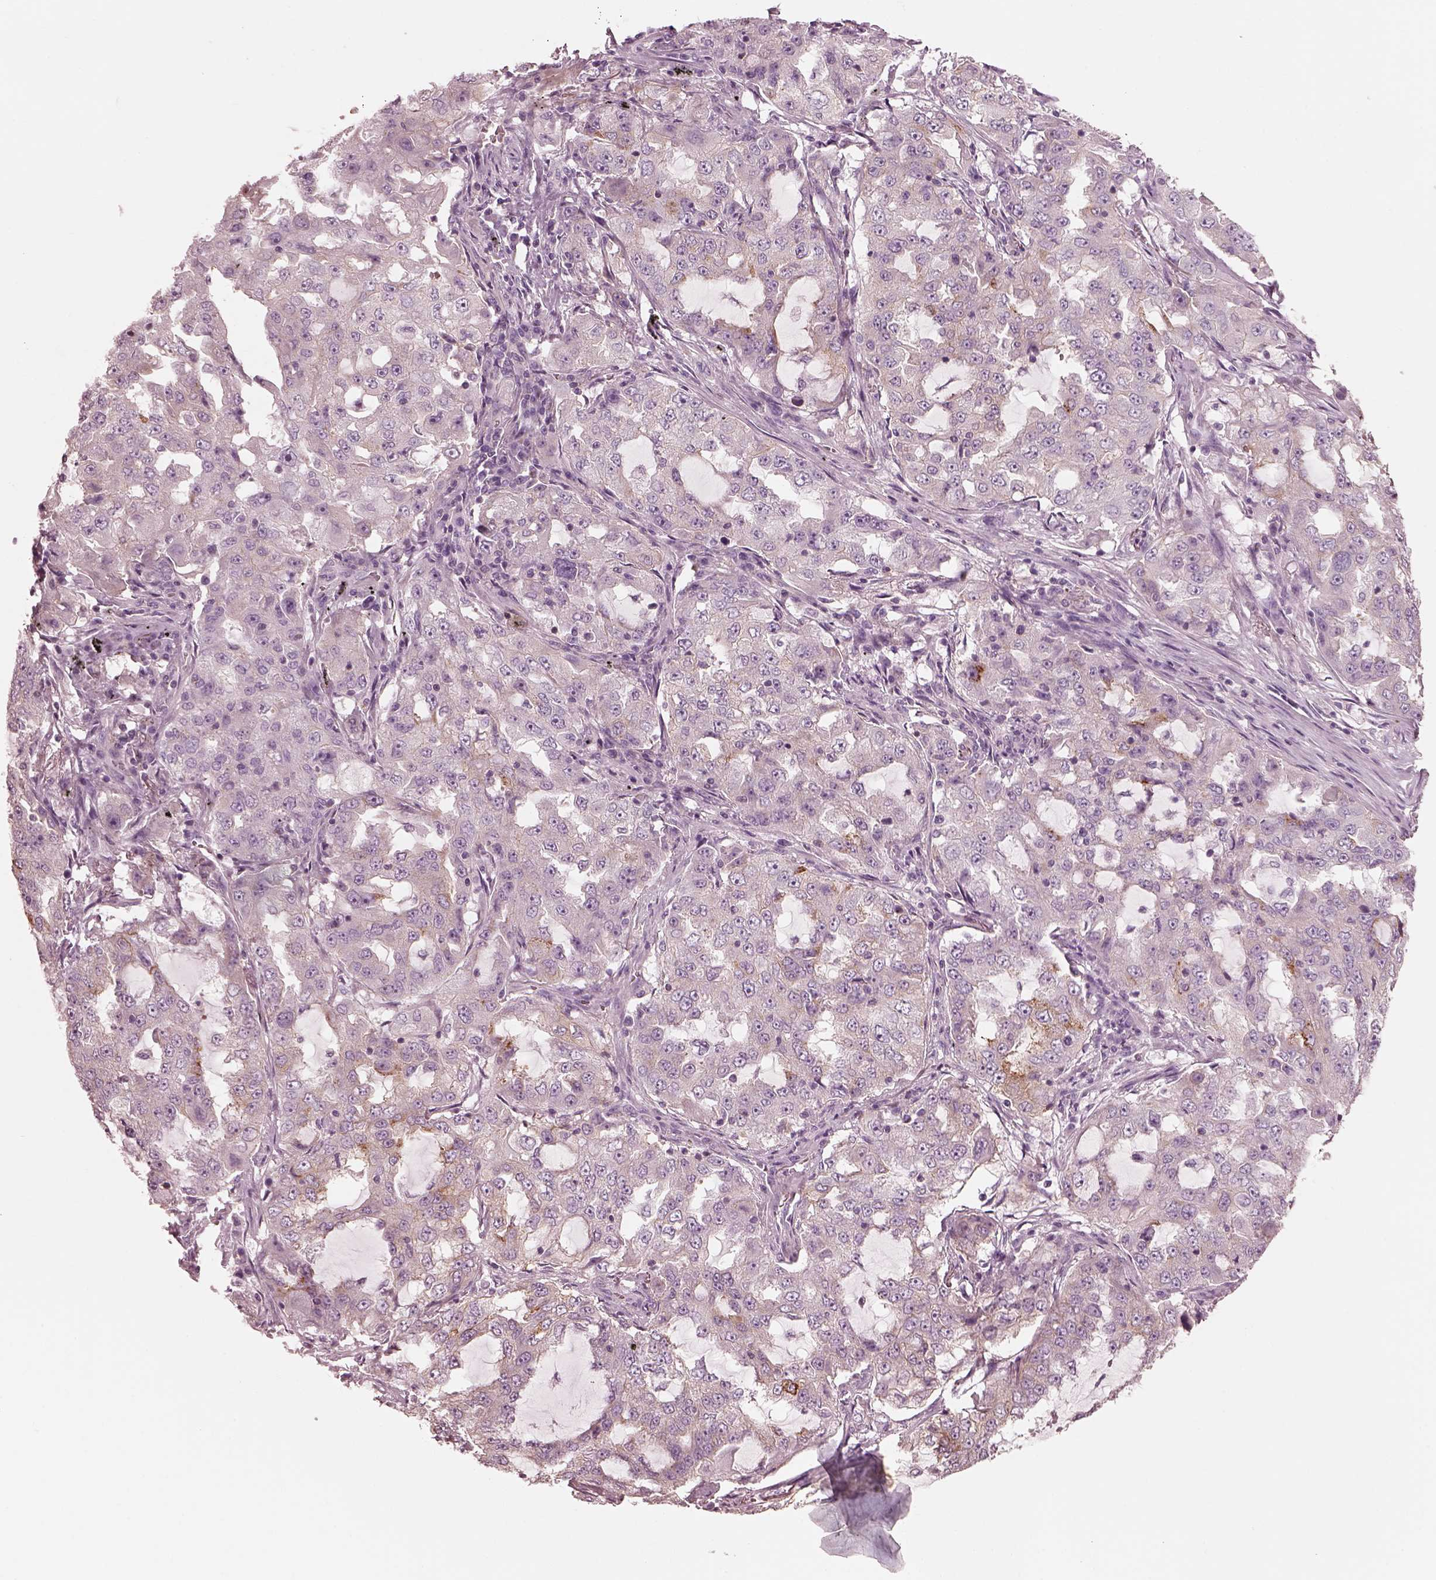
{"staining": {"intensity": "moderate", "quantity": "<25%", "location": "cytoplasmic/membranous"}, "tissue": "lung cancer", "cell_type": "Tumor cells", "image_type": "cancer", "snomed": [{"axis": "morphology", "description": "Adenocarcinoma, NOS"}, {"axis": "topography", "description": "Lung"}], "caption": "Human adenocarcinoma (lung) stained for a protein (brown) shows moderate cytoplasmic/membranous positive expression in approximately <25% of tumor cells.", "gene": "ELAPOR1", "patient": {"sex": "female", "age": 61}}